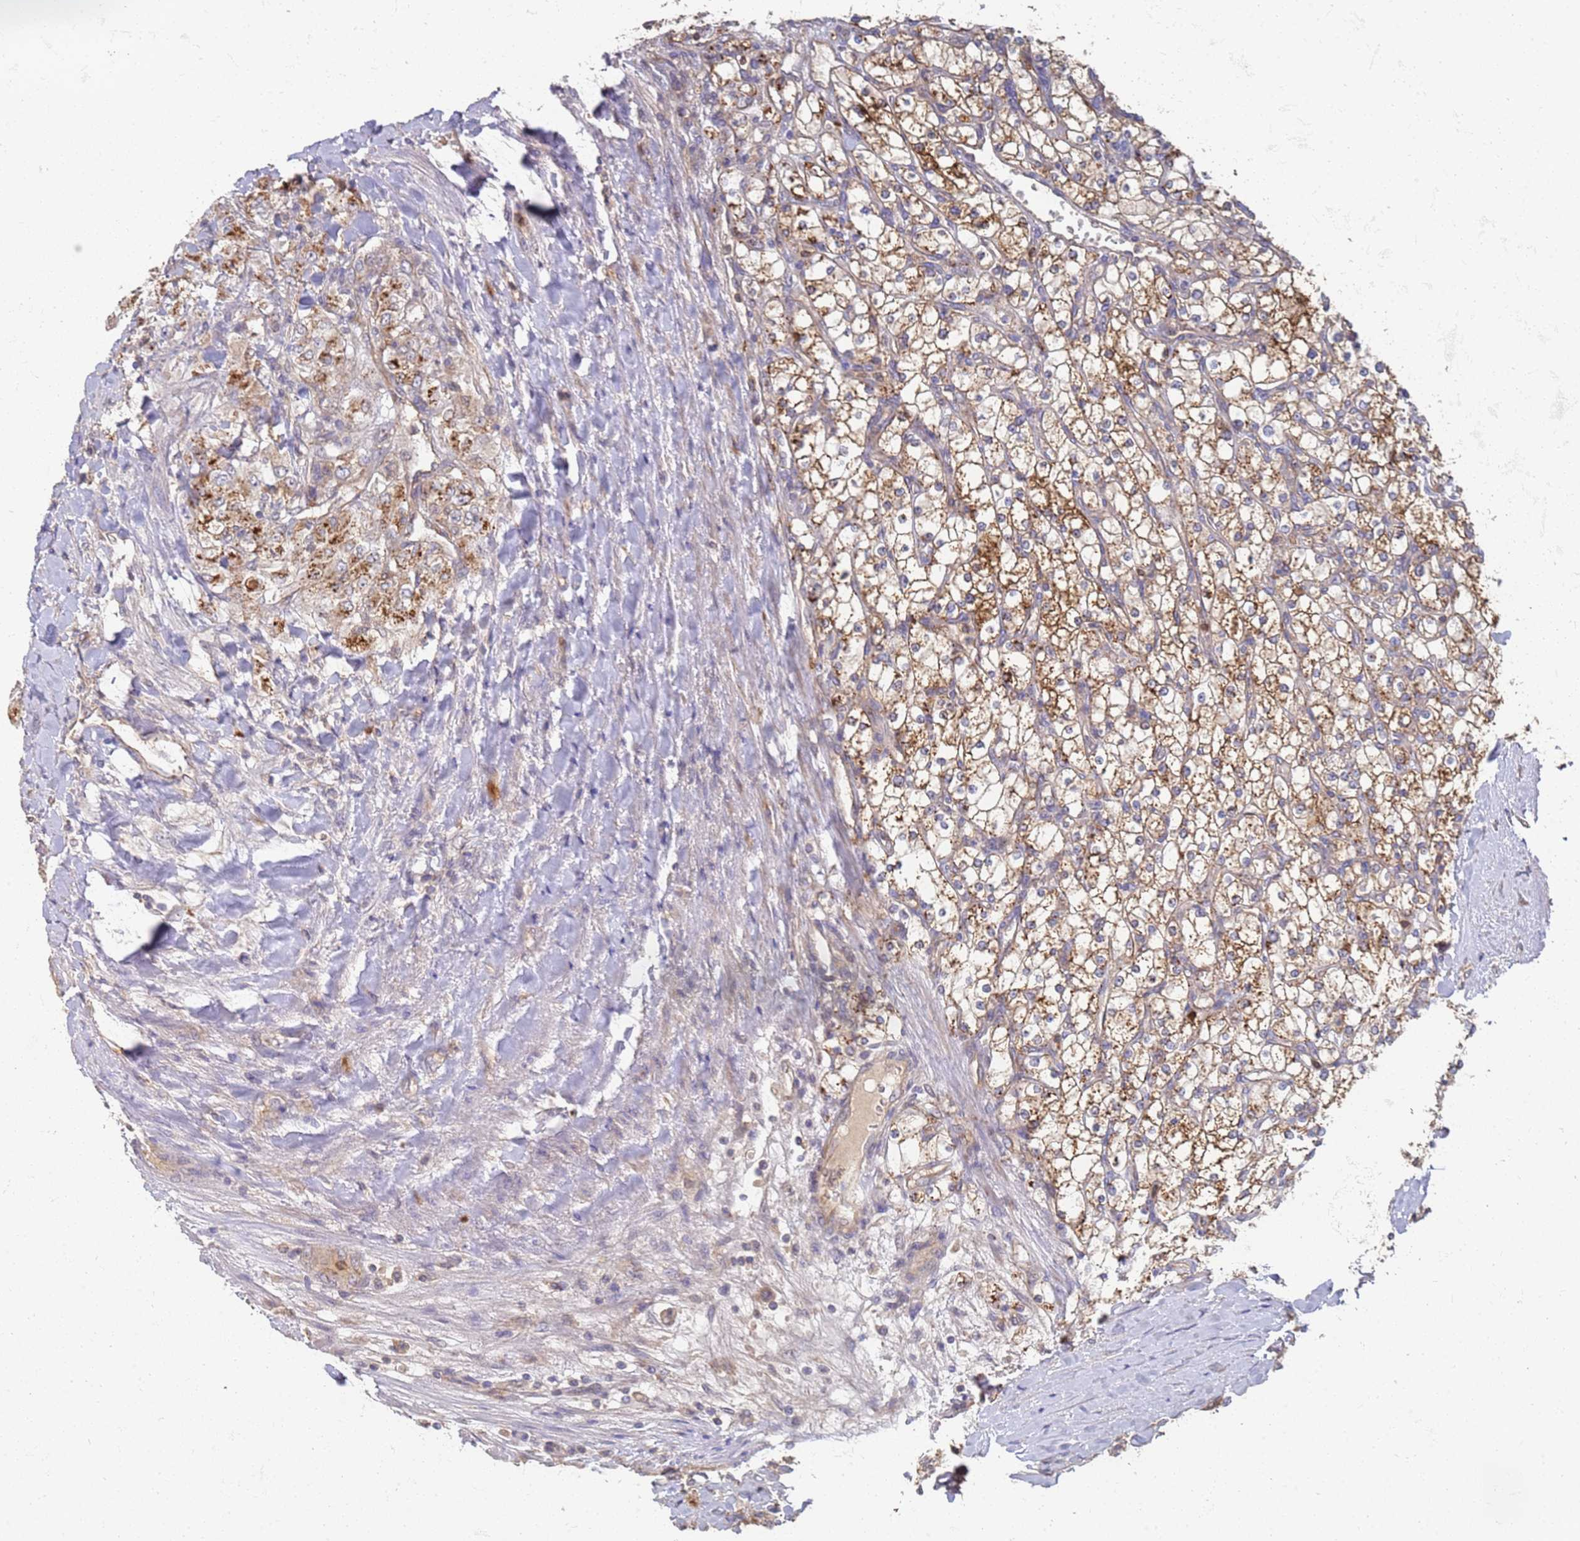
{"staining": {"intensity": "moderate", "quantity": ">75%", "location": "cytoplasmic/membranous"}, "tissue": "renal cancer", "cell_type": "Tumor cells", "image_type": "cancer", "snomed": [{"axis": "morphology", "description": "Adenocarcinoma, NOS"}, {"axis": "topography", "description": "Kidney"}], "caption": "The photomicrograph displays a brown stain indicating the presence of a protein in the cytoplasmic/membranous of tumor cells in renal adenocarcinoma.", "gene": "ABCB6", "patient": {"sex": "male", "age": 80}}